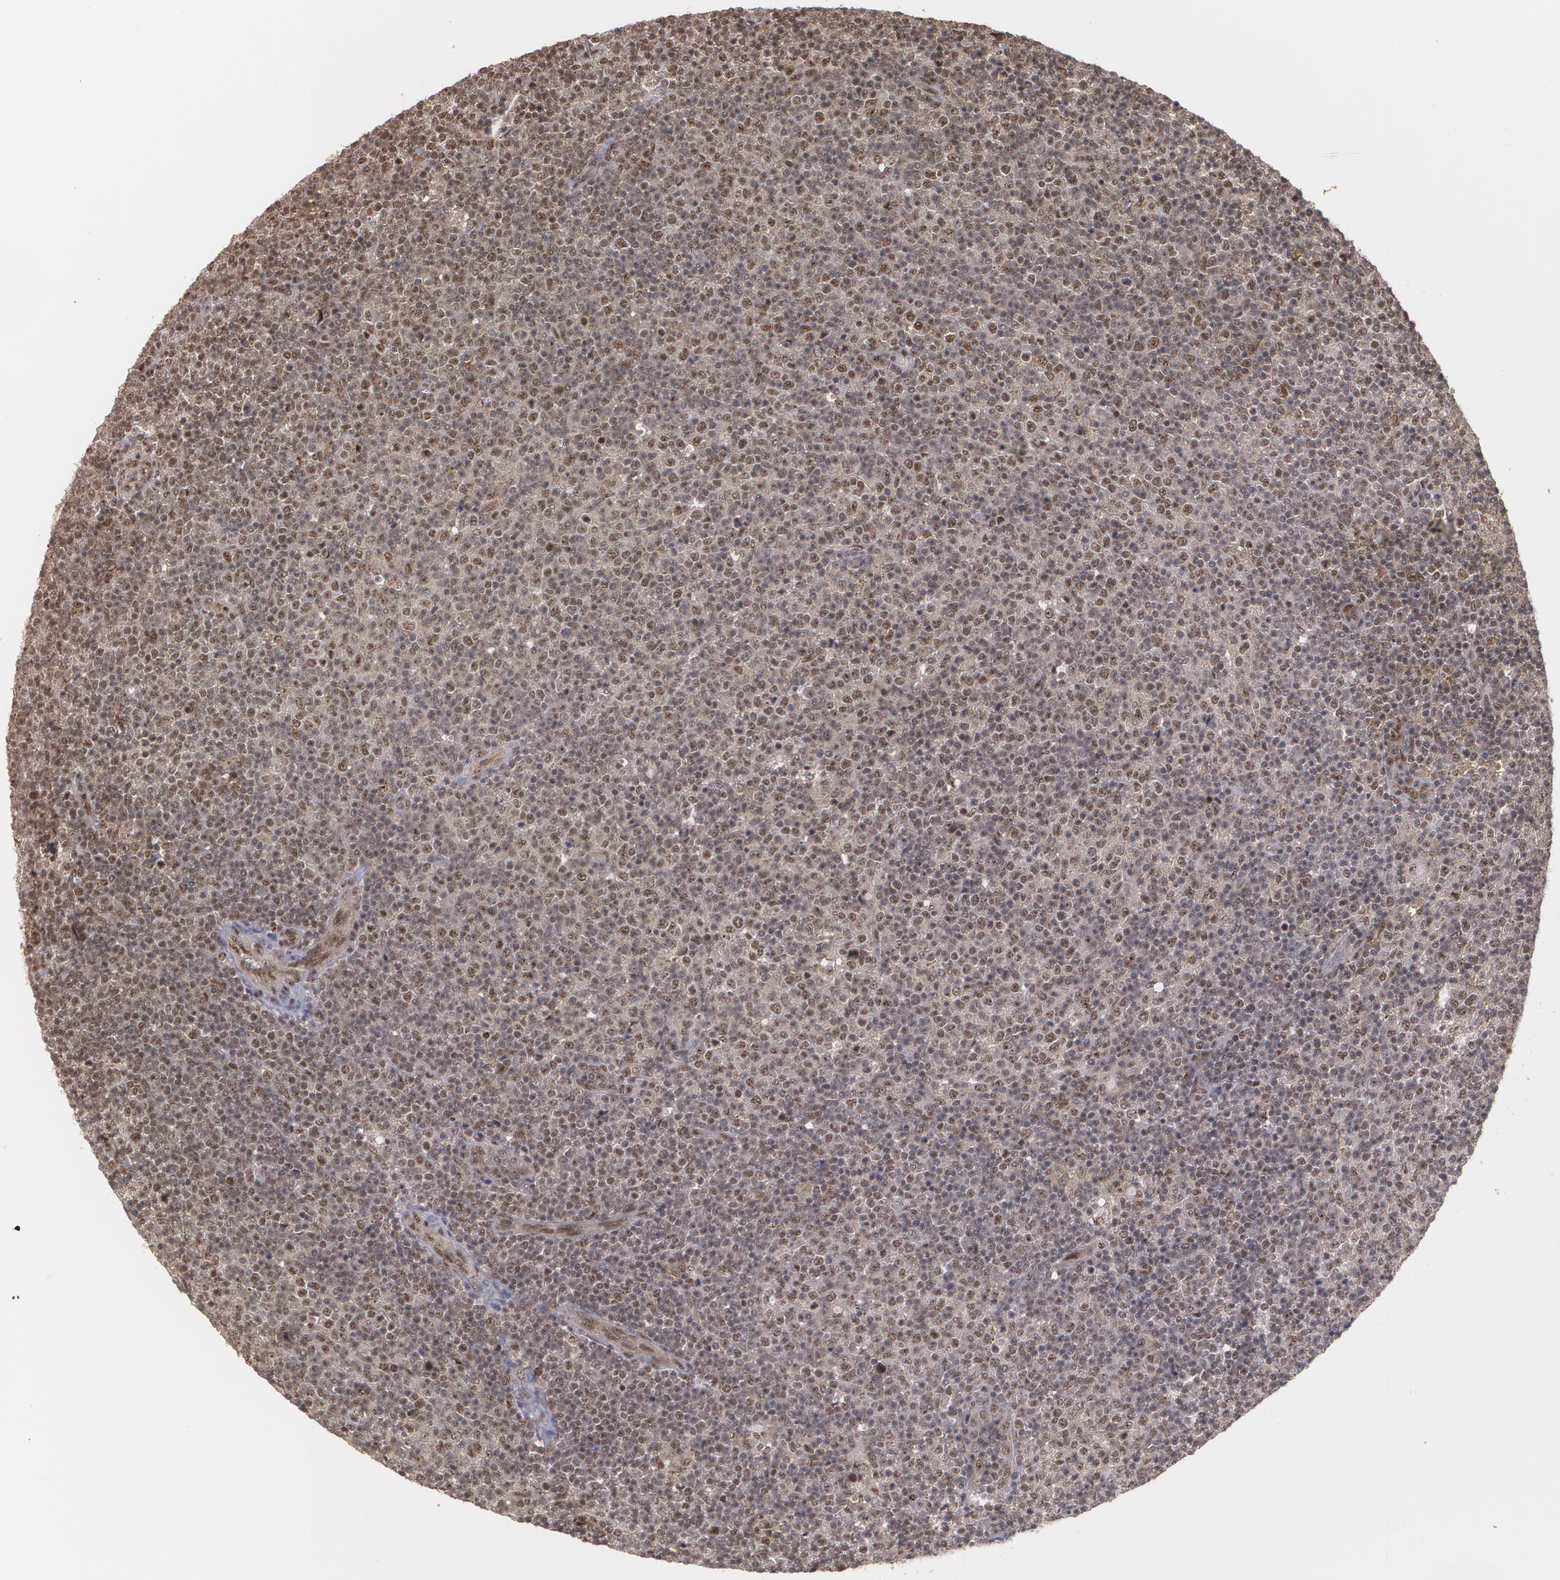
{"staining": {"intensity": "moderate", "quantity": ">75%", "location": "nuclear"}, "tissue": "lymphoma", "cell_type": "Tumor cells", "image_type": "cancer", "snomed": [{"axis": "morphology", "description": "Malignant lymphoma, non-Hodgkin's type, Low grade"}, {"axis": "topography", "description": "Lymph node"}], "caption": "A histopathology image of low-grade malignant lymphoma, non-Hodgkin's type stained for a protein demonstrates moderate nuclear brown staining in tumor cells.", "gene": "ZNF234", "patient": {"sex": "male", "age": 70}}